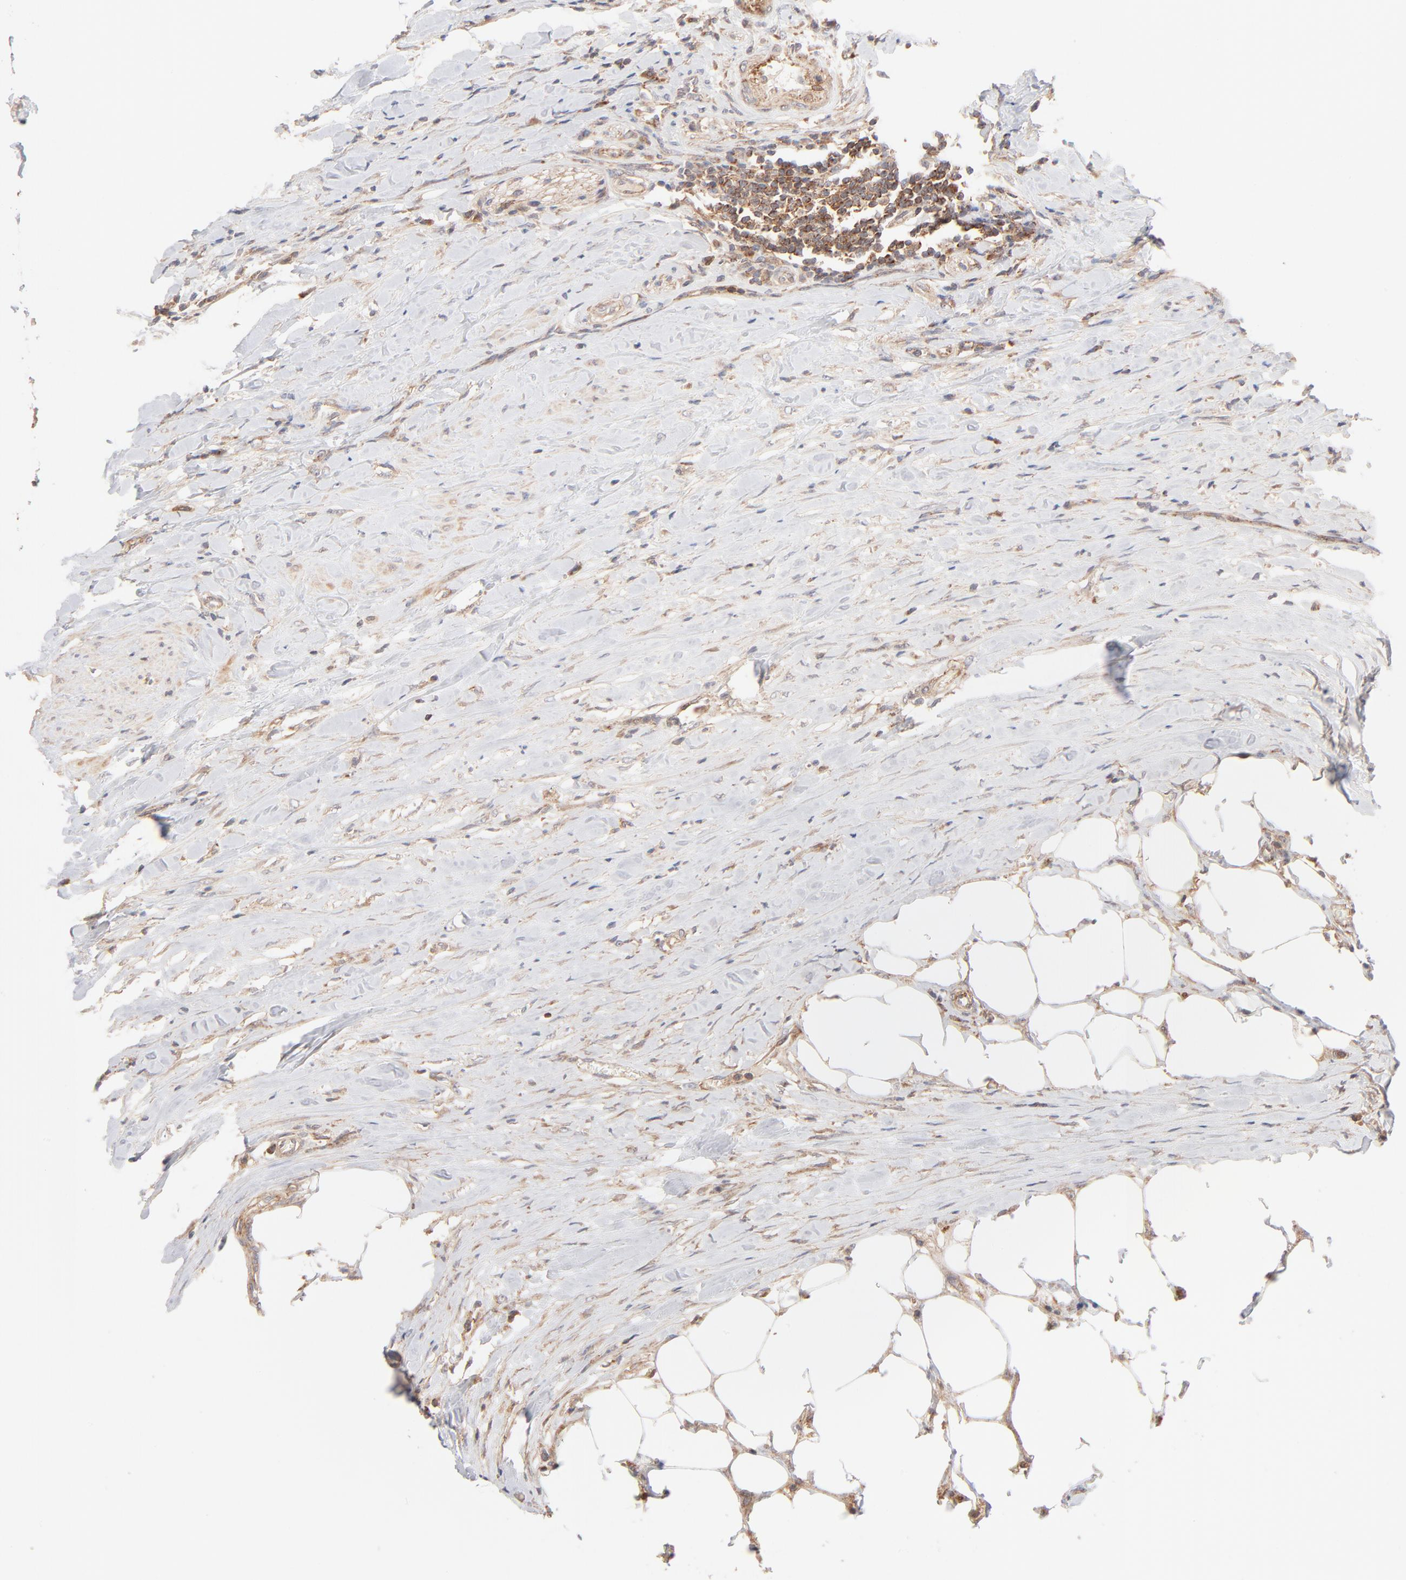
{"staining": {"intensity": "strong", "quantity": ">75%", "location": "cytoplasmic/membranous"}, "tissue": "urothelial cancer", "cell_type": "Tumor cells", "image_type": "cancer", "snomed": [{"axis": "morphology", "description": "Urothelial carcinoma, High grade"}, {"axis": "topography", "description": "Urinary bladder"}], "caption": "The image demonstrates immunohistochemical staining of urothelial cancer. There is strong cytoplasmic/membranous positivity is seen in about >75% of tumor cells.", "gene": "CSPG4", "patient": {"sex": "male", "age": 61}}